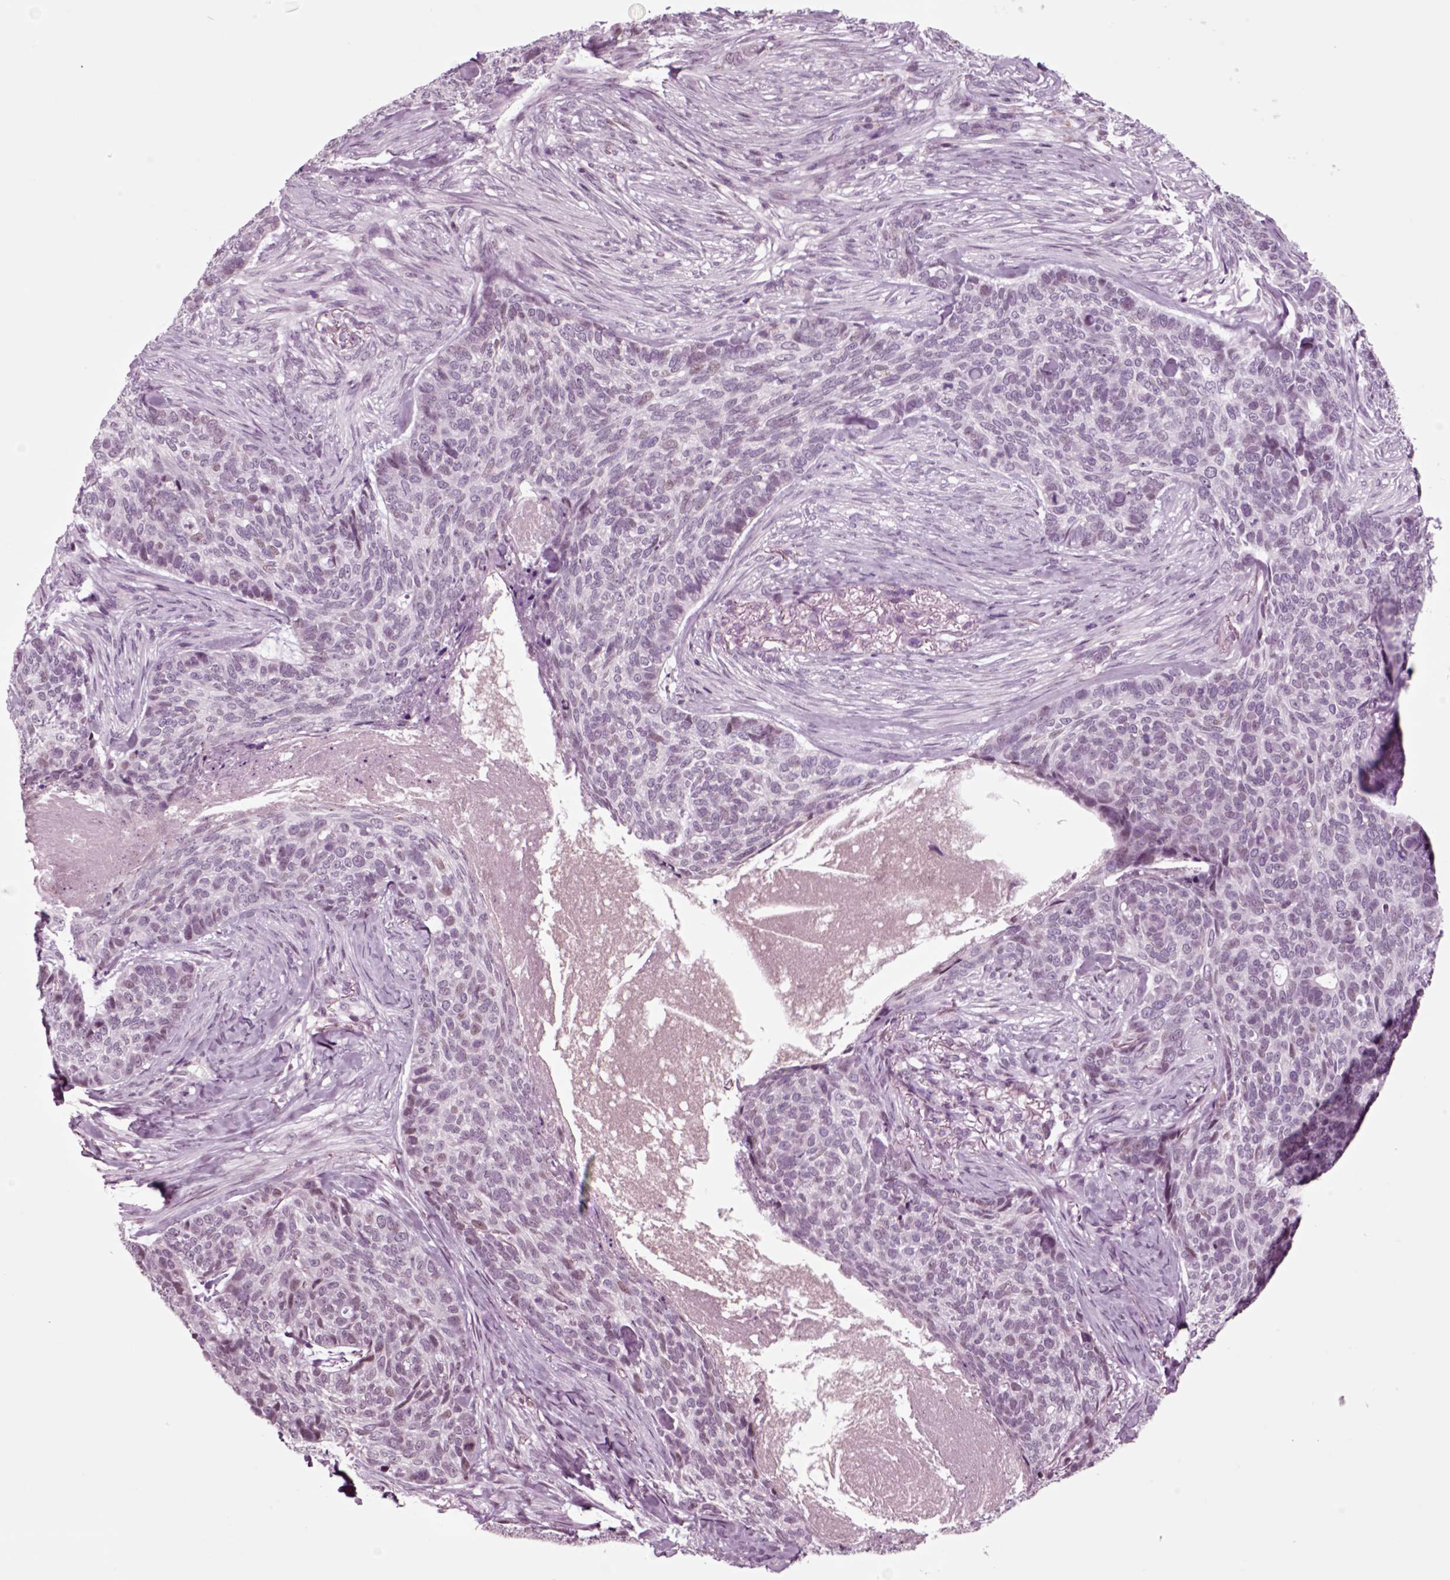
{"staining": {"intensity": "negative", "quantity": "none", "location": "none"}, "tissue": "skin cancer", "cell_type": "Tumor cells", "image_type": "cancer", "snomed": [{"axis": "morphology", "description": "Basal cell carcinoma"}, {"axis": "topography", "description": "Skin"}], "caption": "Tumor cells are negative for brown protein staining in skin cancer.", "gene": "CHGB", "patient": {"sex": "female", "age": 69}}